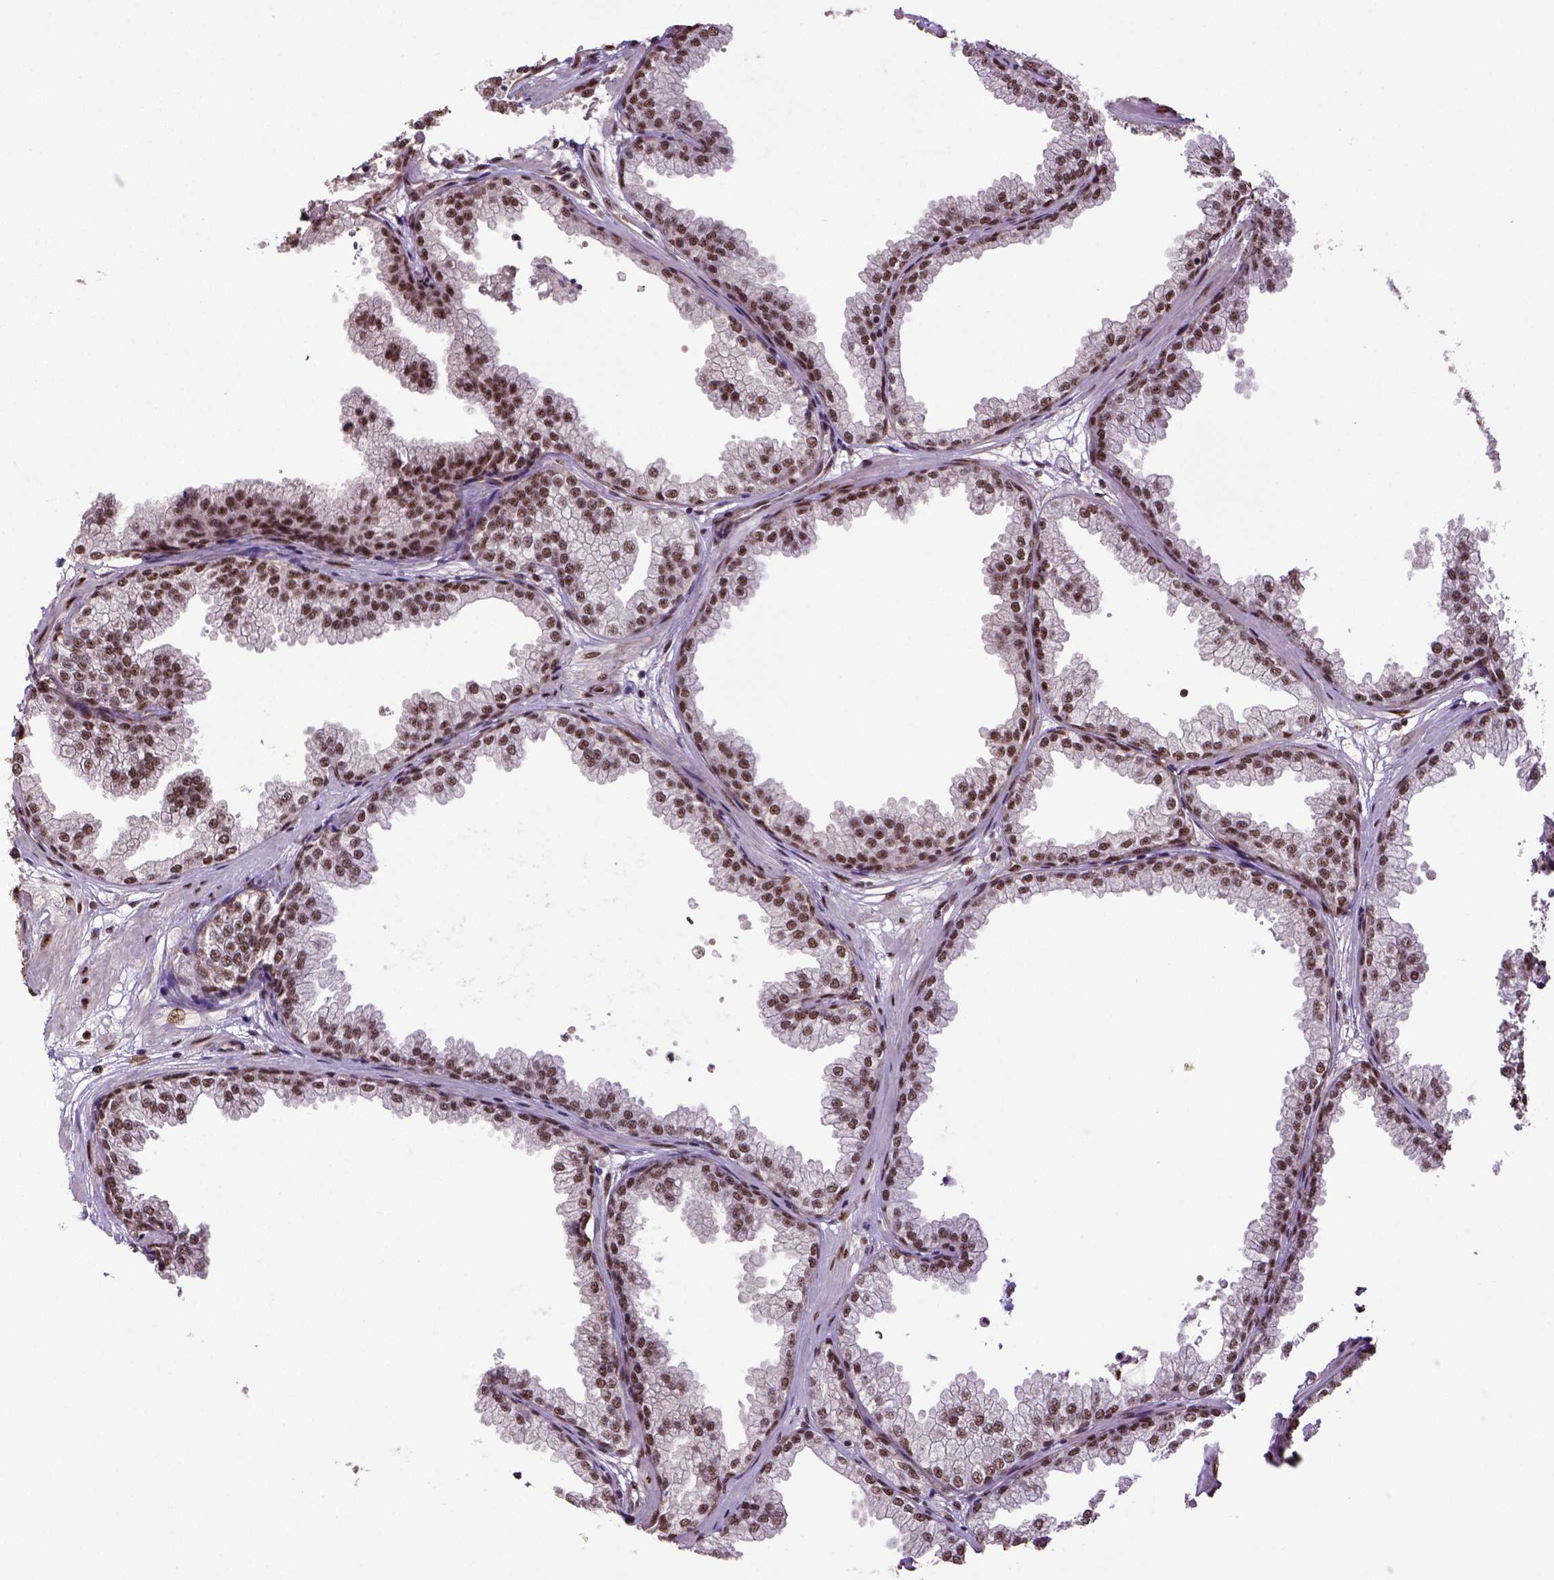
{"staining": {"intensity": "strong", "quantity": ">75%", "location": "nuclear"}, "tissue": "prostate", "cell_type": "Glandular cells", "image_type": "normal", "snomed": [{"axis": "morphology", "description": "Normal tissue, NOS"}, {"axis": "topography", "description": "Prostate"}], "caption": "High-power microscopy captured an immunohistochemistry image of benign prostate, revealing strong nuclear positivity in about >75% of glandular cells. The staining was performed using DAB (3,3'-diaminobenzidine) to visualize the protein expression in brown, while the nuclei were stained in blue with hematoxylin (Magnification: 20x).", "gene": "PPIG", "patient": {"sex": "male", "age": 37}}